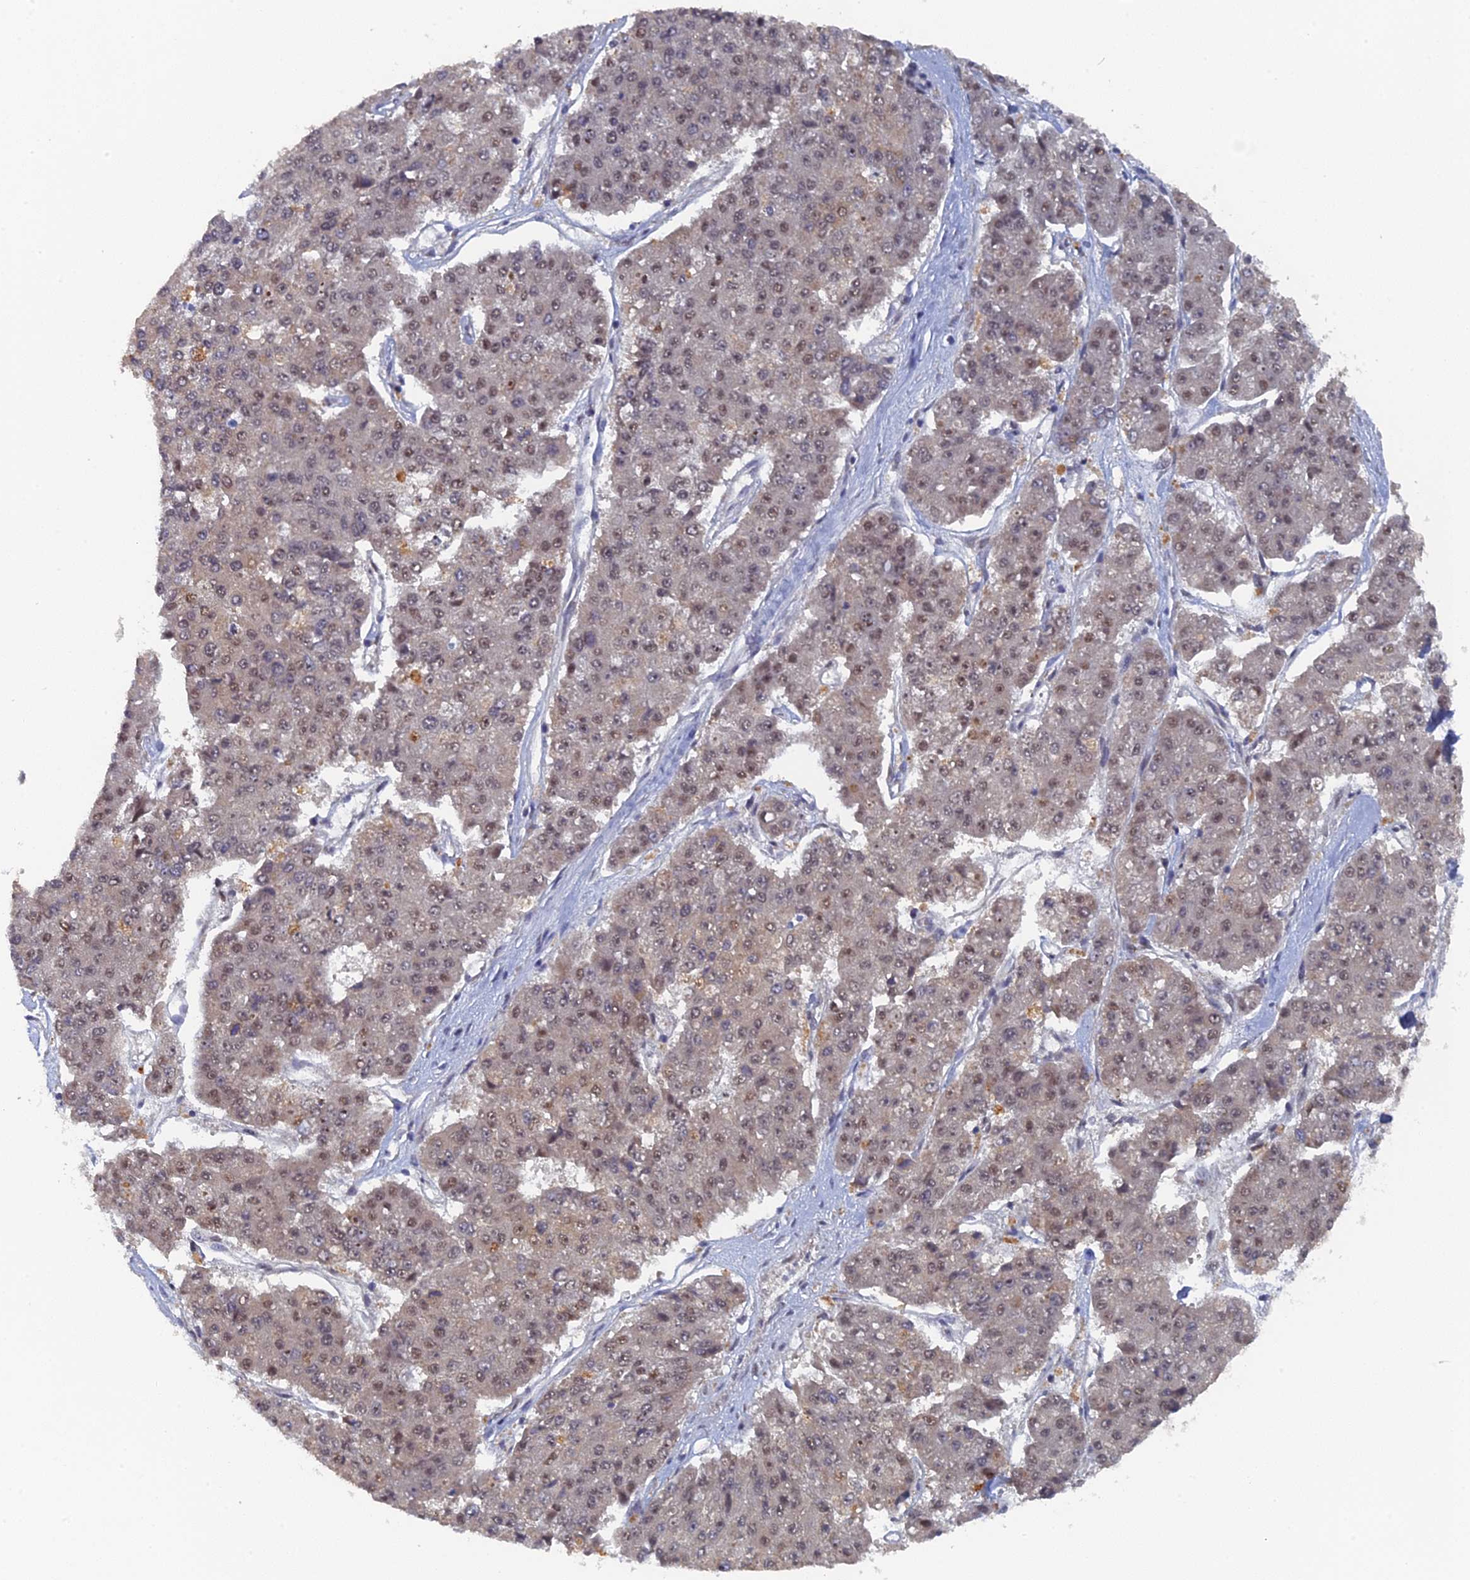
{"staining": {"intensity": "weak", "quantity": "25%-75%", "location": "nuclear"}, "tissue": "pancreatic cancer", "cell_type": "Tumor cells", "image_type": "cancer", "snomed": [{"axis": "morphology", "description": "Adenocarcinoma, NOS"}, {"axis": "topography", "description": "Pancreas"}], "caption": "Immunohistochemistry (IHC) histopathology image of neoplastic tissue: pancreatic cancer stained using immunohistochemistry exhibits low levels of weak protein expression localized specifically in the nuclear of tumor cells, appearing as a nuclear brown color.", "gene": "MIGA2", "patient": {"sex": "male", "age": 50}}